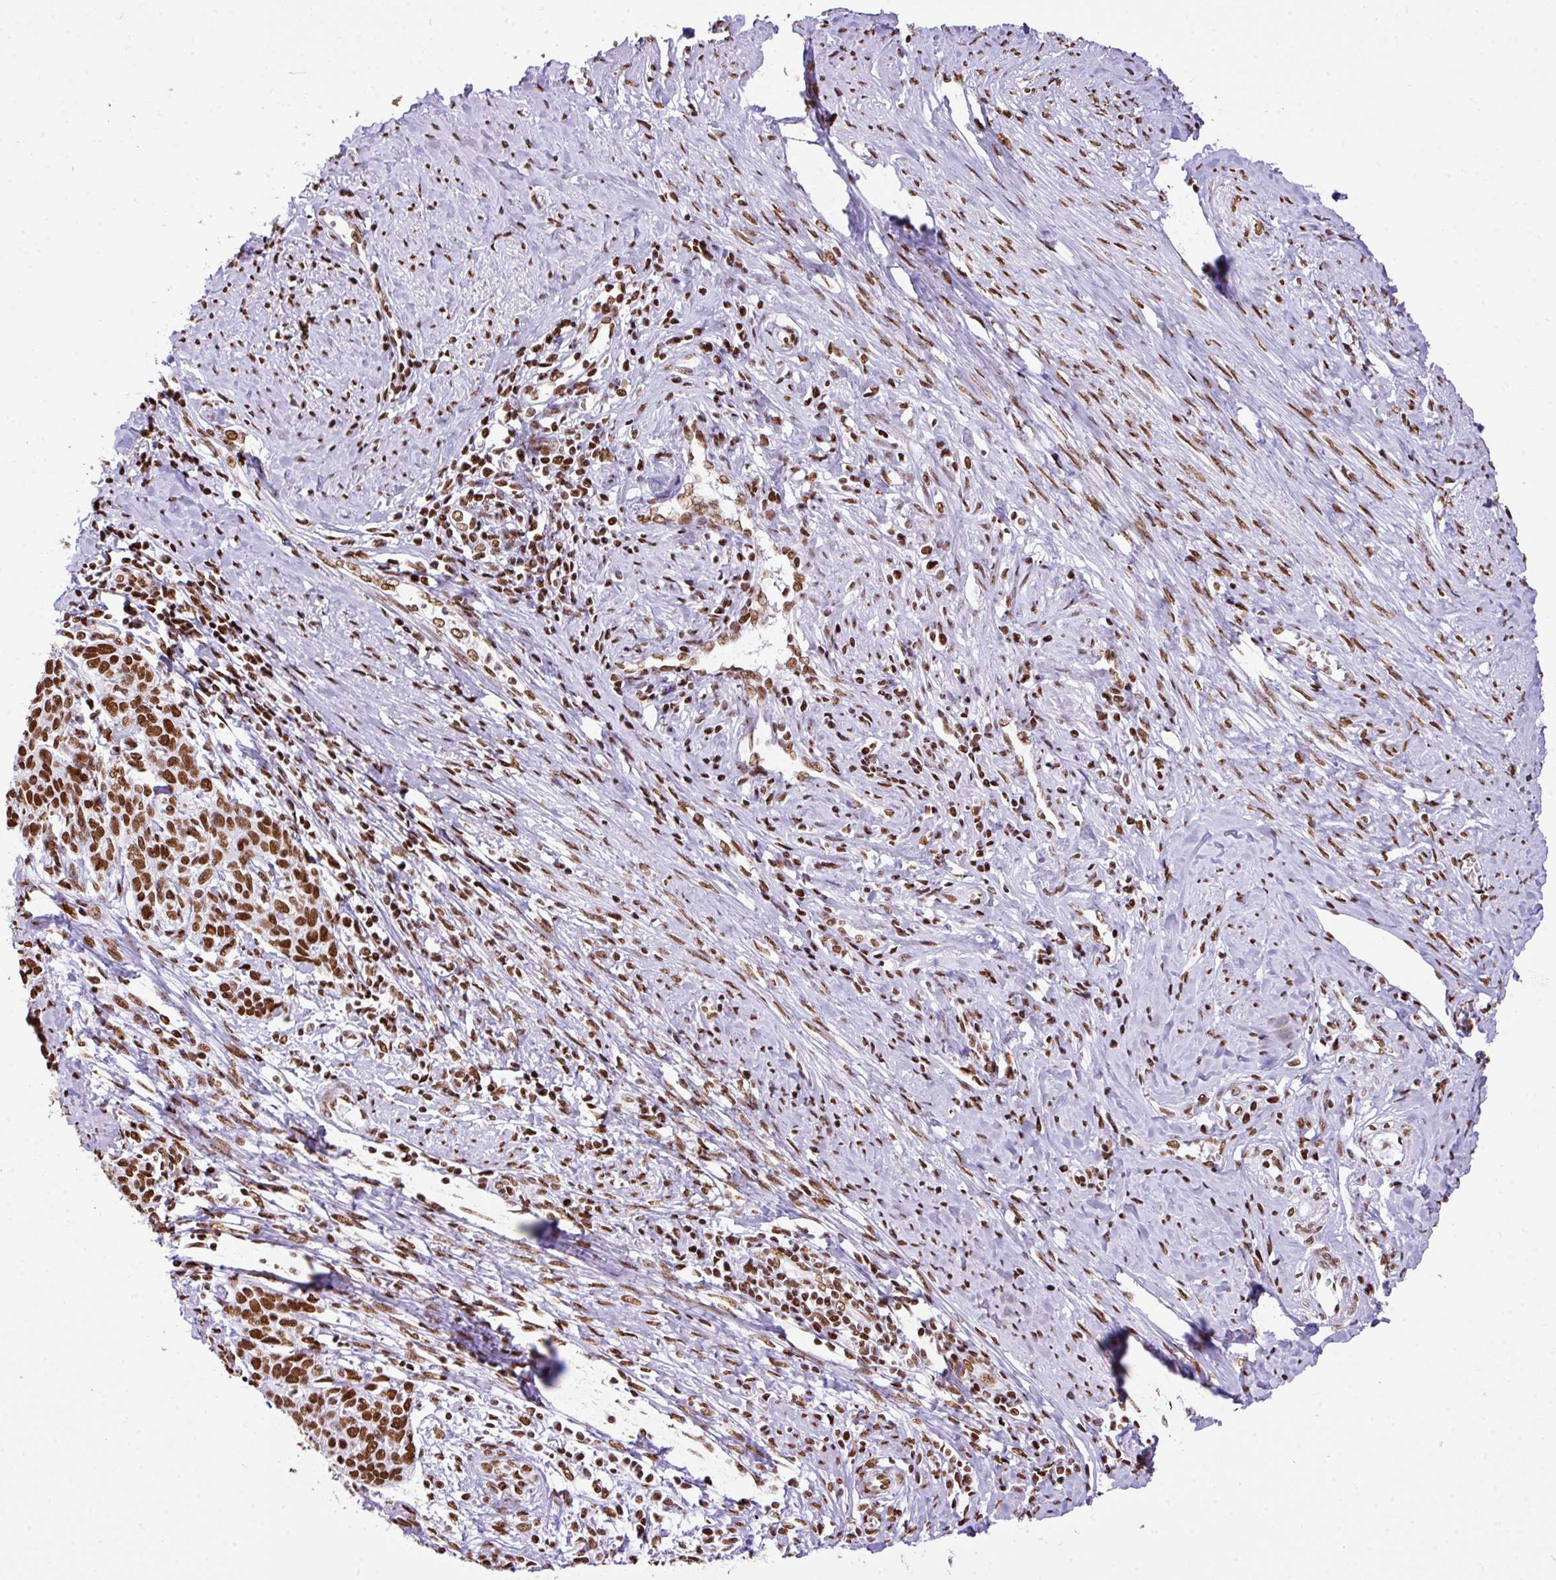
{"staining": {"intensity": "moderate", "quantity": ">75%", "location": "nuclear"}, "tissue": "cervical cancer", "cell_type": "Tumor cells", "image_type": "cancer", "snomed": [{"axis": "morphology", "description": "Squamous cell carcinoma, NOS"}, {"axis": "topography", "description": "Cervix"}], "caption": "Immunohistochemistry image of cervical squamous cell carcinoma stained for a protein (brown), which demonstrates medium levels of moderate nuclear positivity in approximately >75% of tumor cells.", "gene": "RARG", "patient": {"sex": "female", "age": 39}}